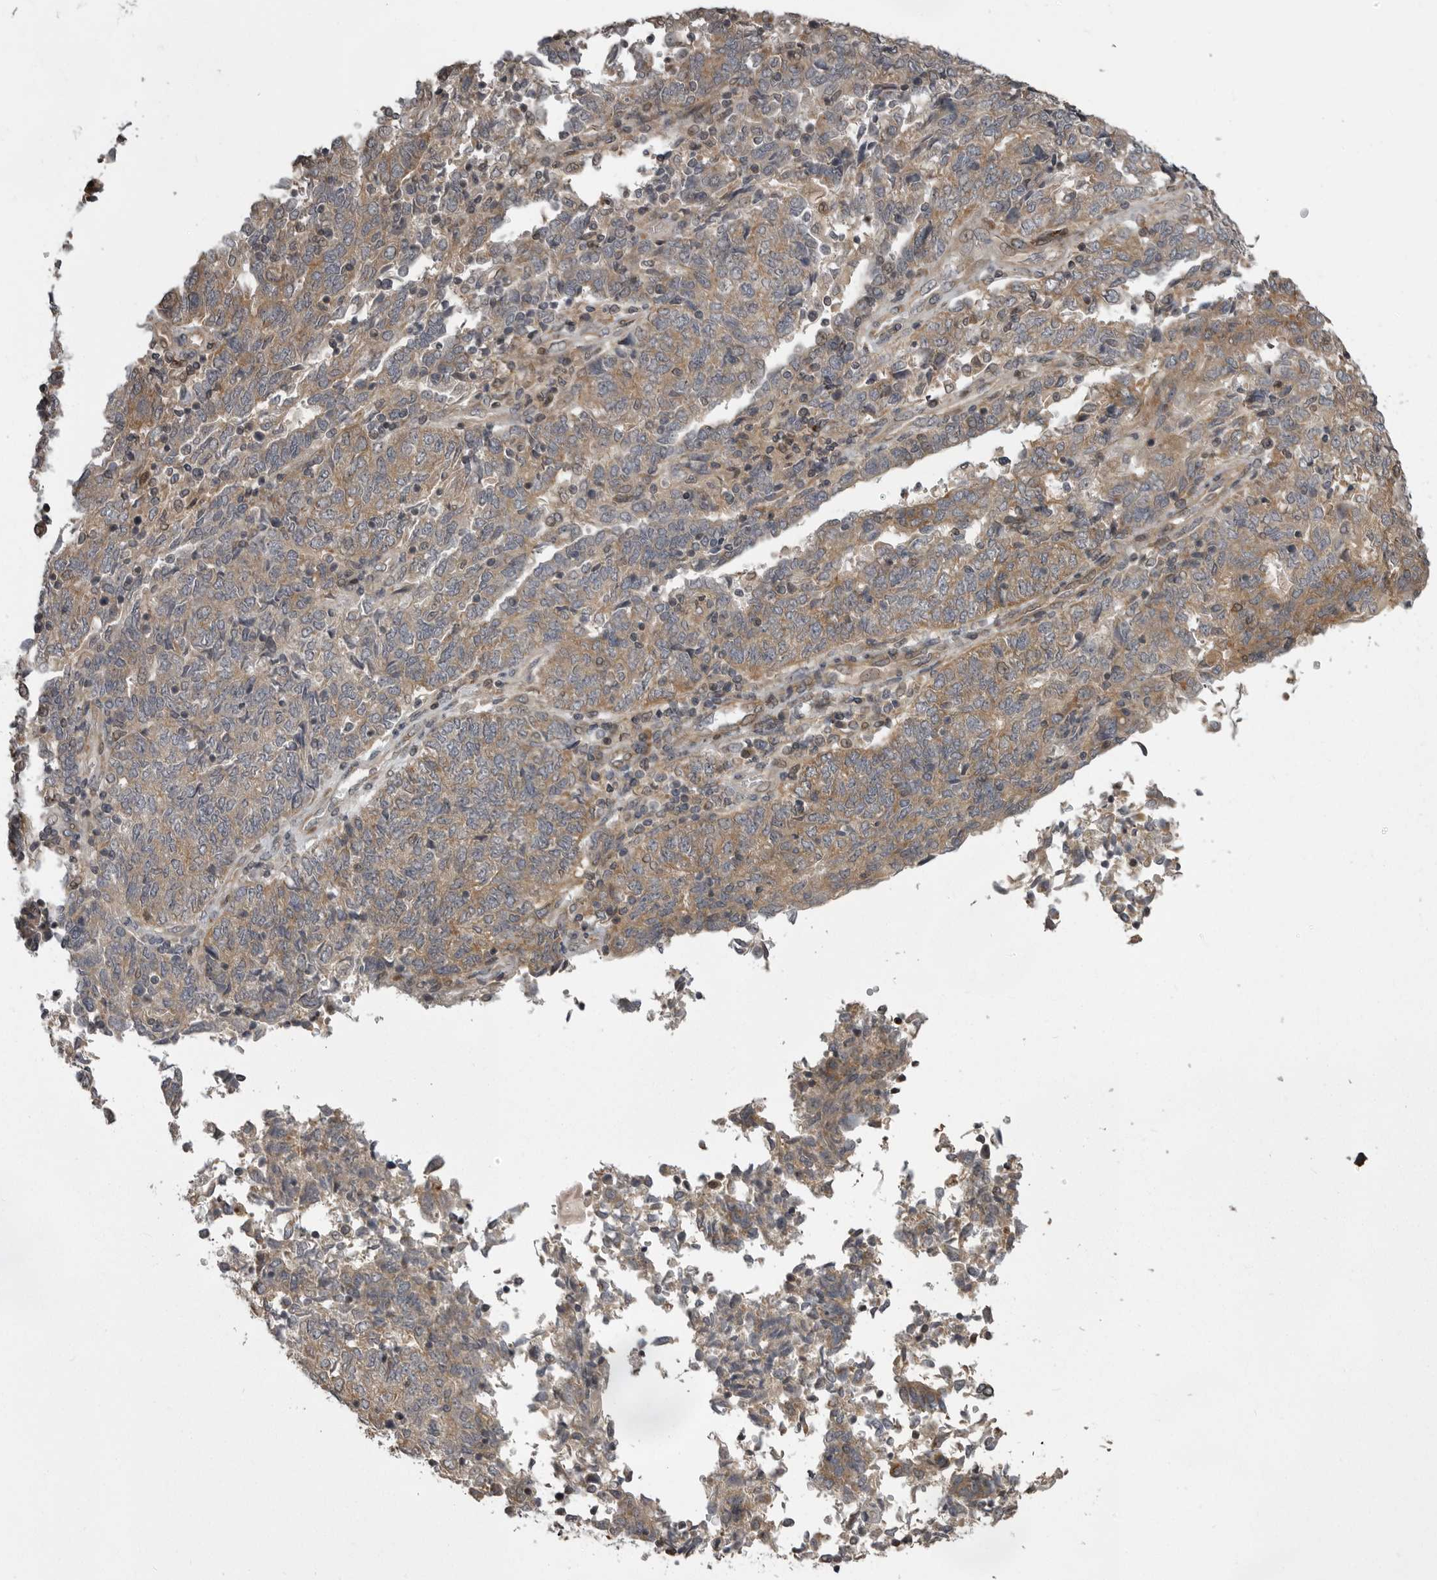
{"staining": {"intensity": "weak", "quantity": ">75%", "location": "cytoplasmic/membranous"}, "tissue": "endometrial cancer", "cell_type": "Tumor cells", "image_type": "cancer", "snomed": [{"axis": "morphology", "description": "Adenocarcinoma, NOS"}, {"axis": "topography", "description": "Endometrium"}], "caption": "DAB (3,3'-diaminobenzidine) immunohistochemical staining of human adenocarcinoma (endometrial) displays weak cytoplasmic/membranous protein positivity in about >75% of tumor cells.", "gene": "ZNRF1", "patient": {"sex": "female", "age": 80}}